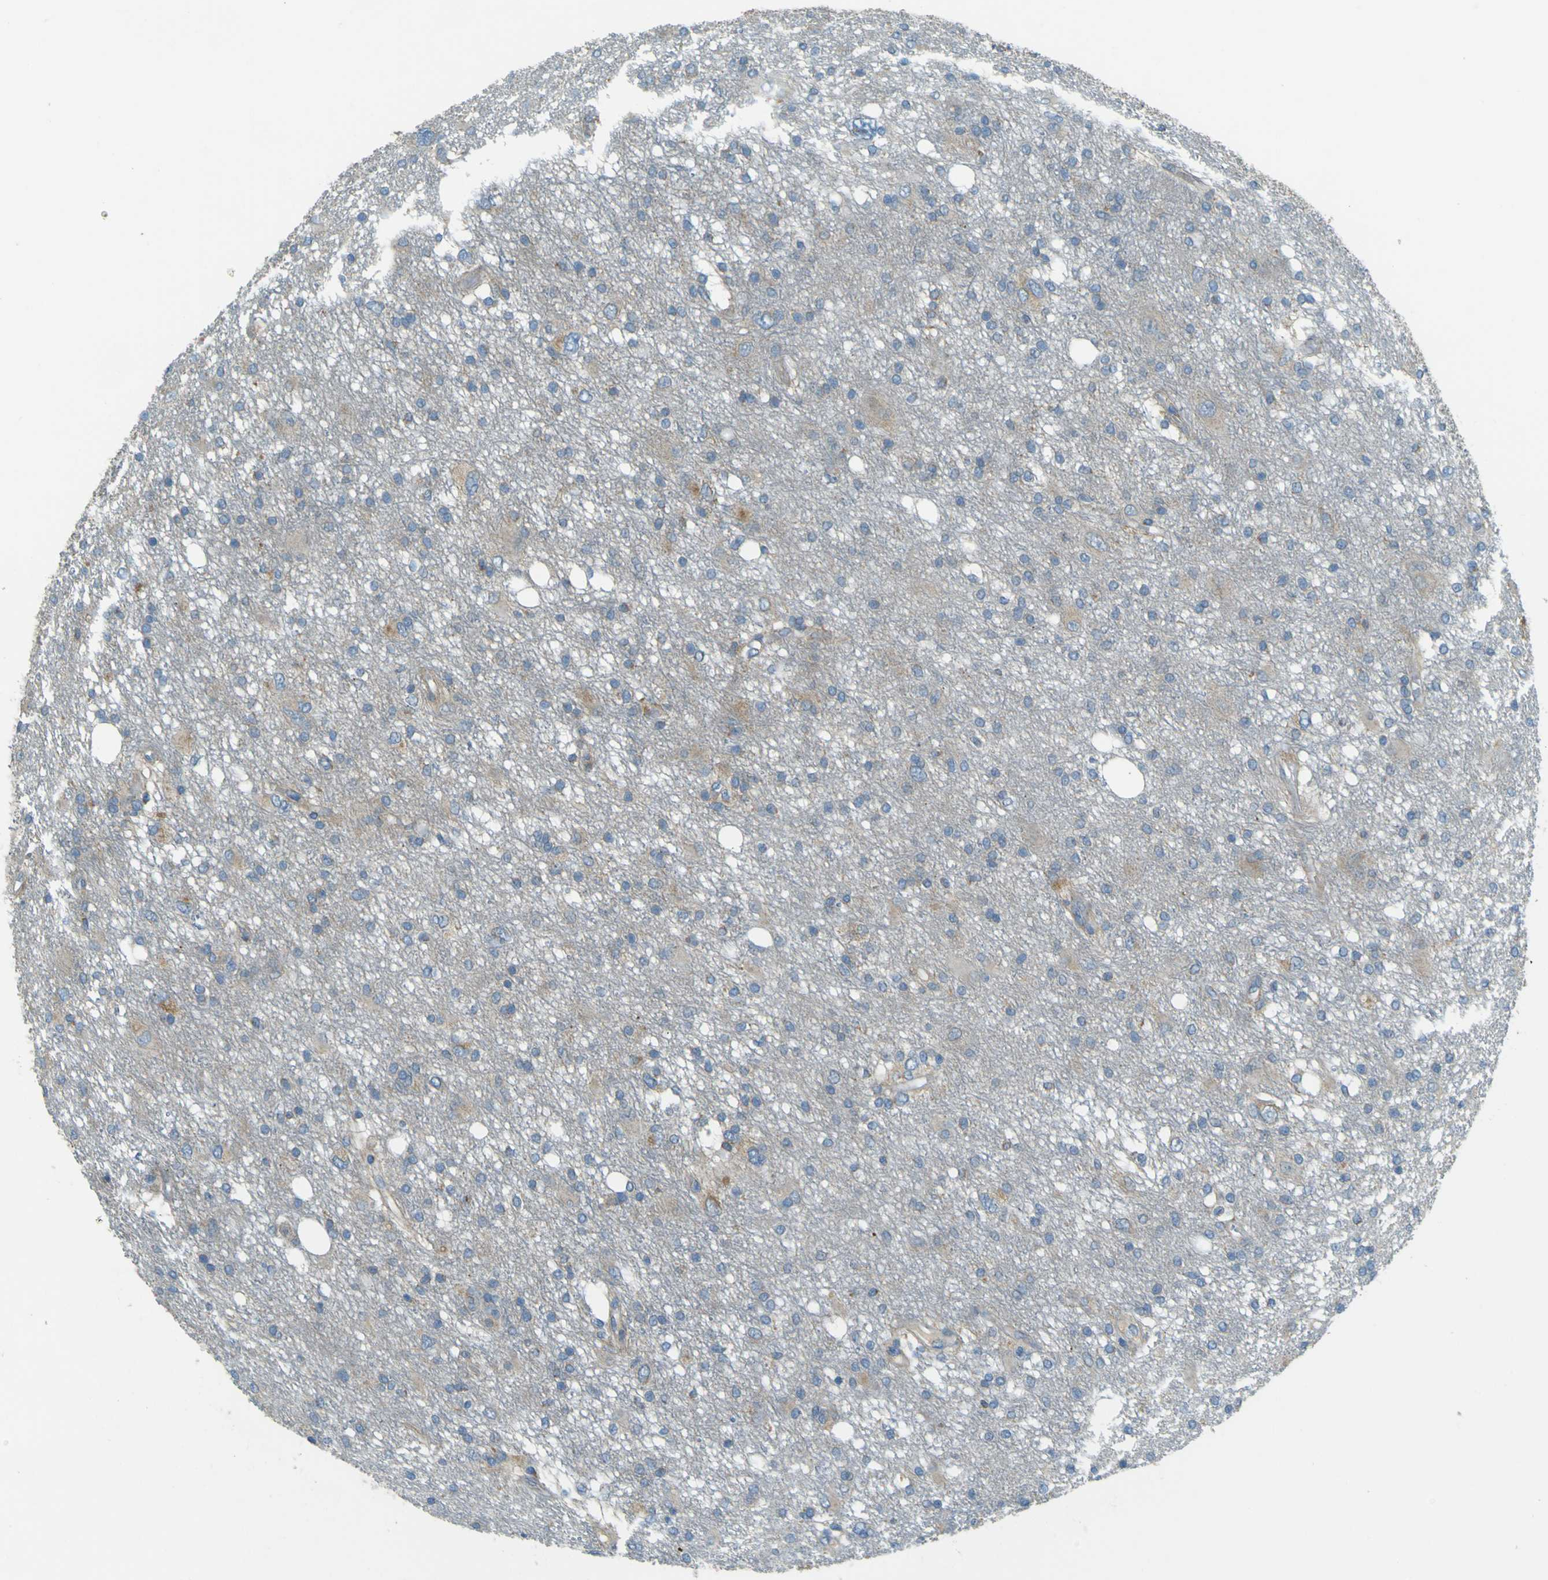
{"staining": {"intensity": "weak", "quantity": "<25%", "location": "cytoplasmic/membranous"}, "tissue": "glioma", "cell_type": "Tumor cells", "image_type": "cancer", "snomed": [{"axis": "morphology", "description": "Glioma, malignant, High grade"}, {"axis": "topography", "description": "Brain"}], "caption": "Tumor cells show no significant expression in malignant high-grade glioma.", "gene": "FKTN", "patient": {"sex": "female", "age": 59}}